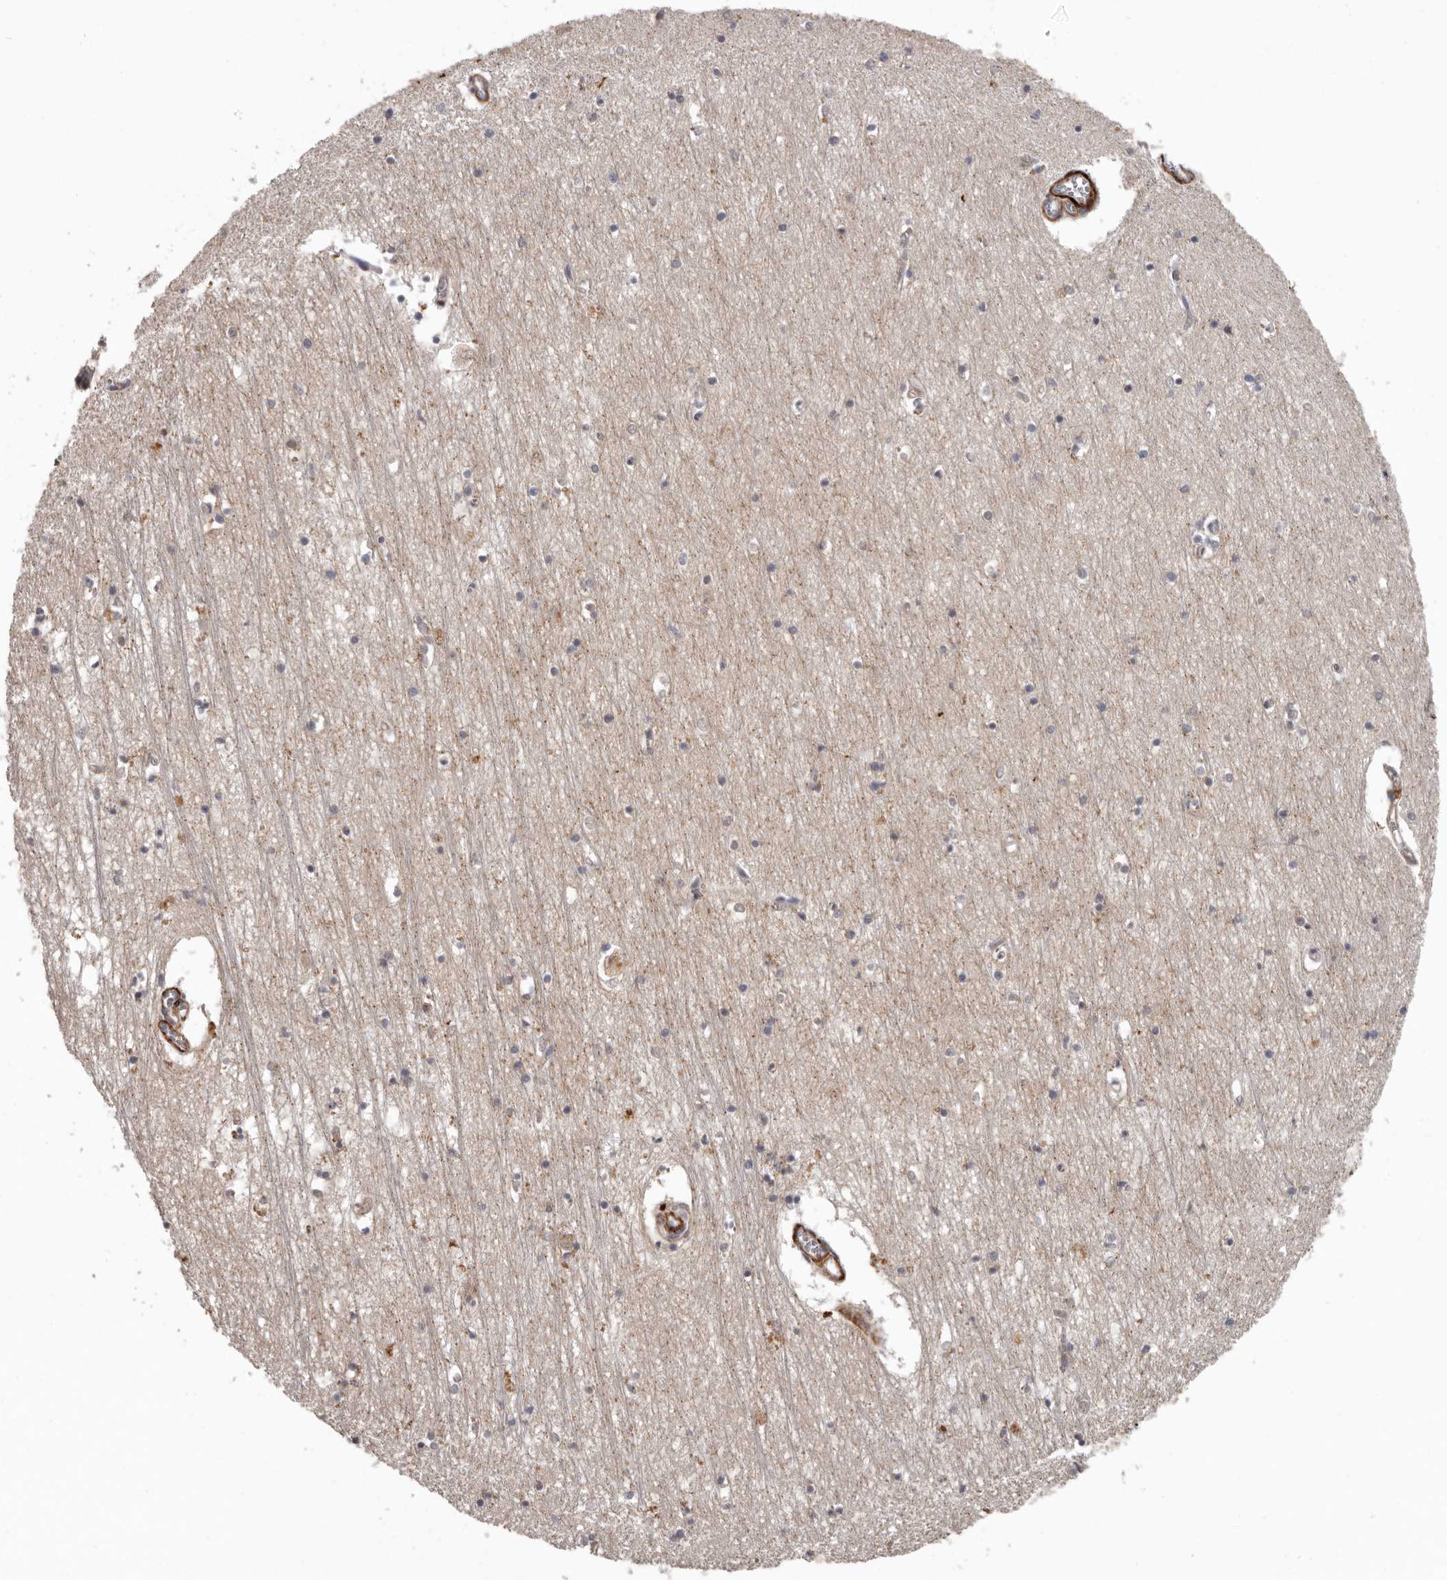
{"staining": {"intensity": "weak", "quantity": "<25%", "location": "cytoplasmic/membranous"}, "tissue": "hippocampus", "cell_type": "Glial cells", "image_type": "normal", "snomed": [{"axis": "morphology", "description": "Normal tissue, NOS"}, {"axis": "topography", "description": "Hippocampus"}], "caption": "Hippocampus stained for a protein using immunohistochemistry (IHC) shows no staining glial cells.", "gene": "FGFR4", "patient": {"sex": "male", "age": 70}}